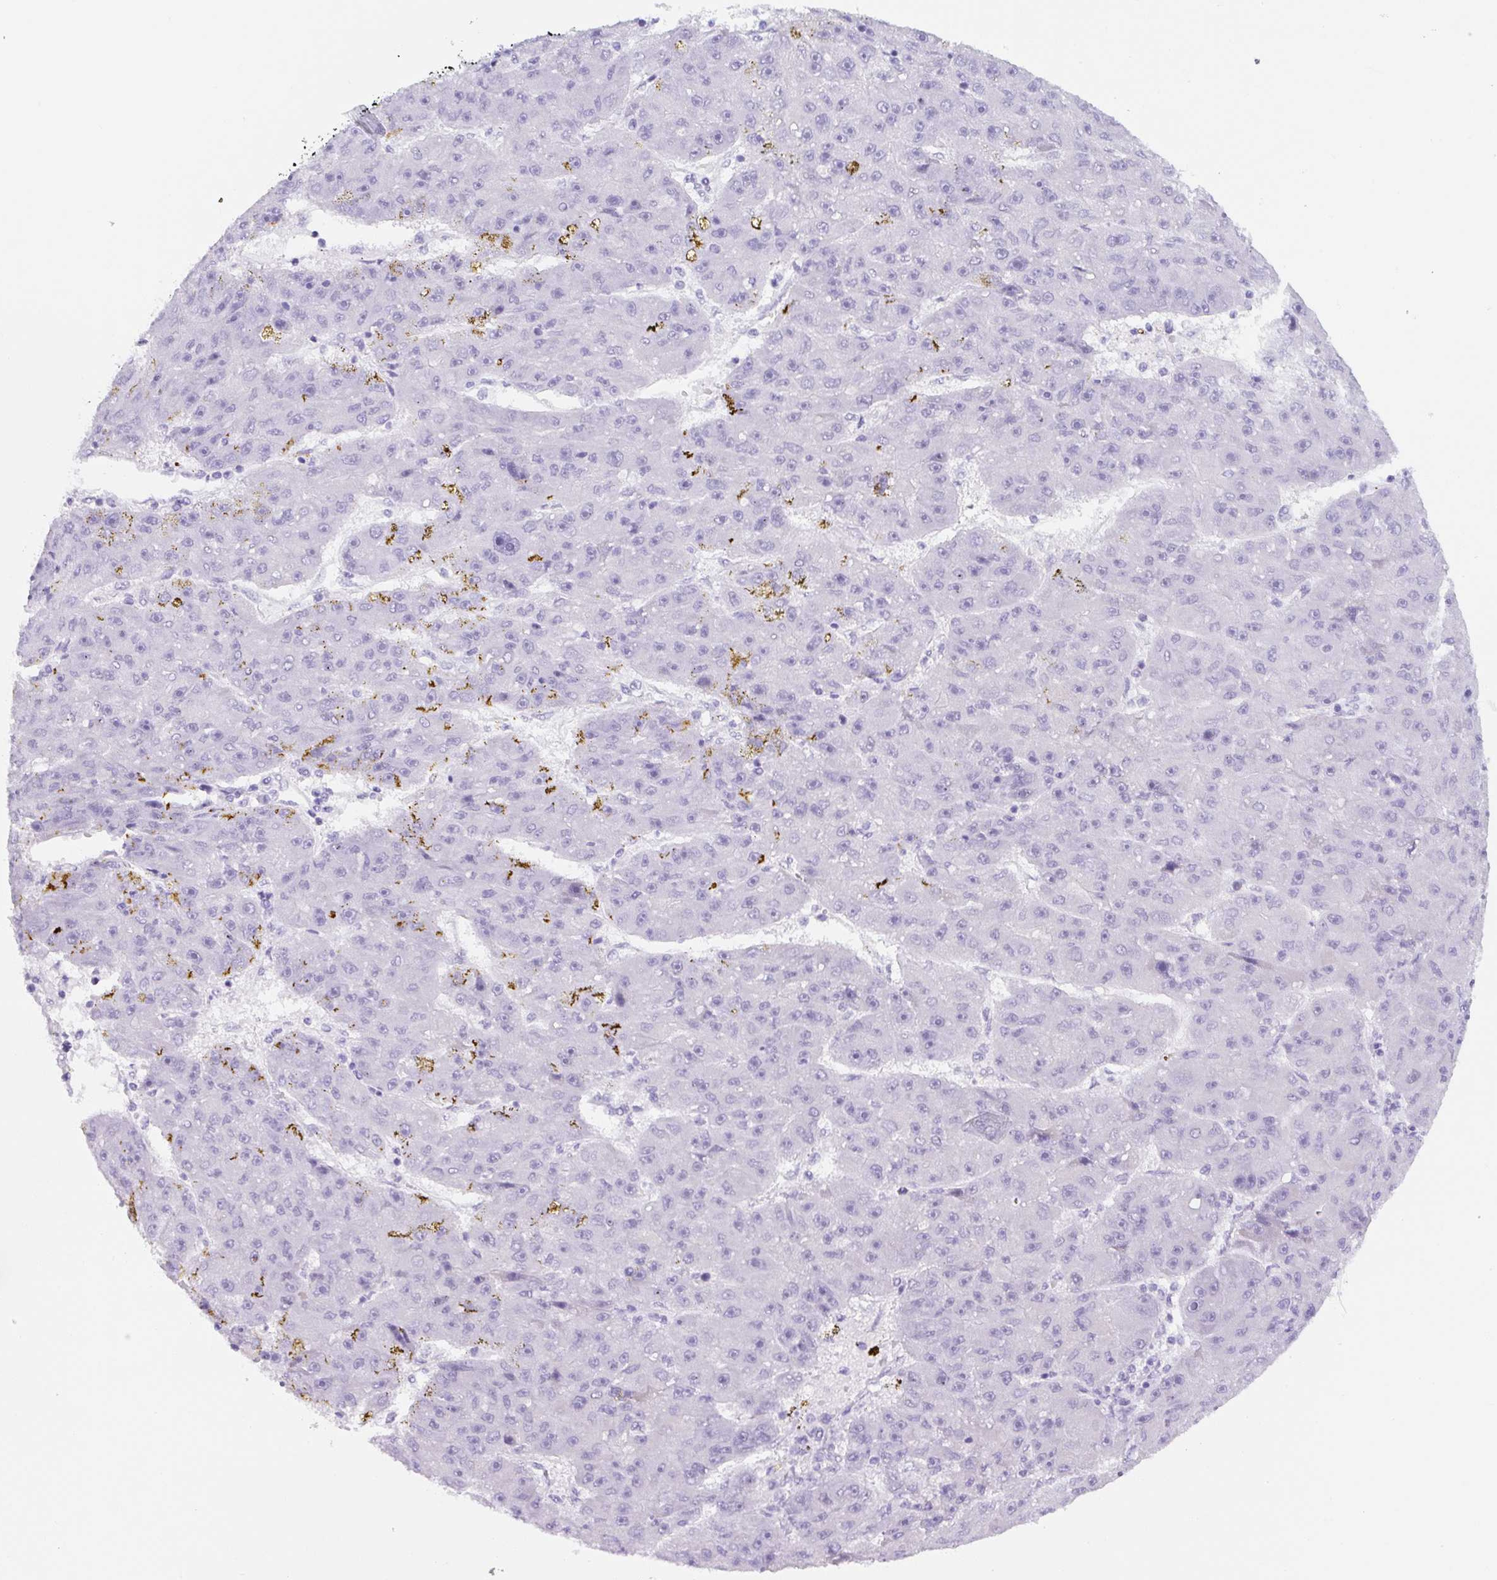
{"staining": {"intensity": "negative", "quantity": "none", "location": "none"}, "tissue": "liver cancer", "cell_type": "Tumor cells", "image_type": "cancer", "snomed": [{"axis": "morphology", "description": "Carcinoma, Hepatocellular, NOS"}, {"axis": "topography", "description": "Liver"}], "caption": "Protein analysis of hepatocellular carcinoma (liver) exhibits no significant expression in tumor cells. (Stains: DAB immunohistochemistry with hematoxylin counter stain, Microscopy: brightfield microscopy at high magnification).", "gene": "ADAMTS19", "patient": {"sex": "male", "age": 67}}